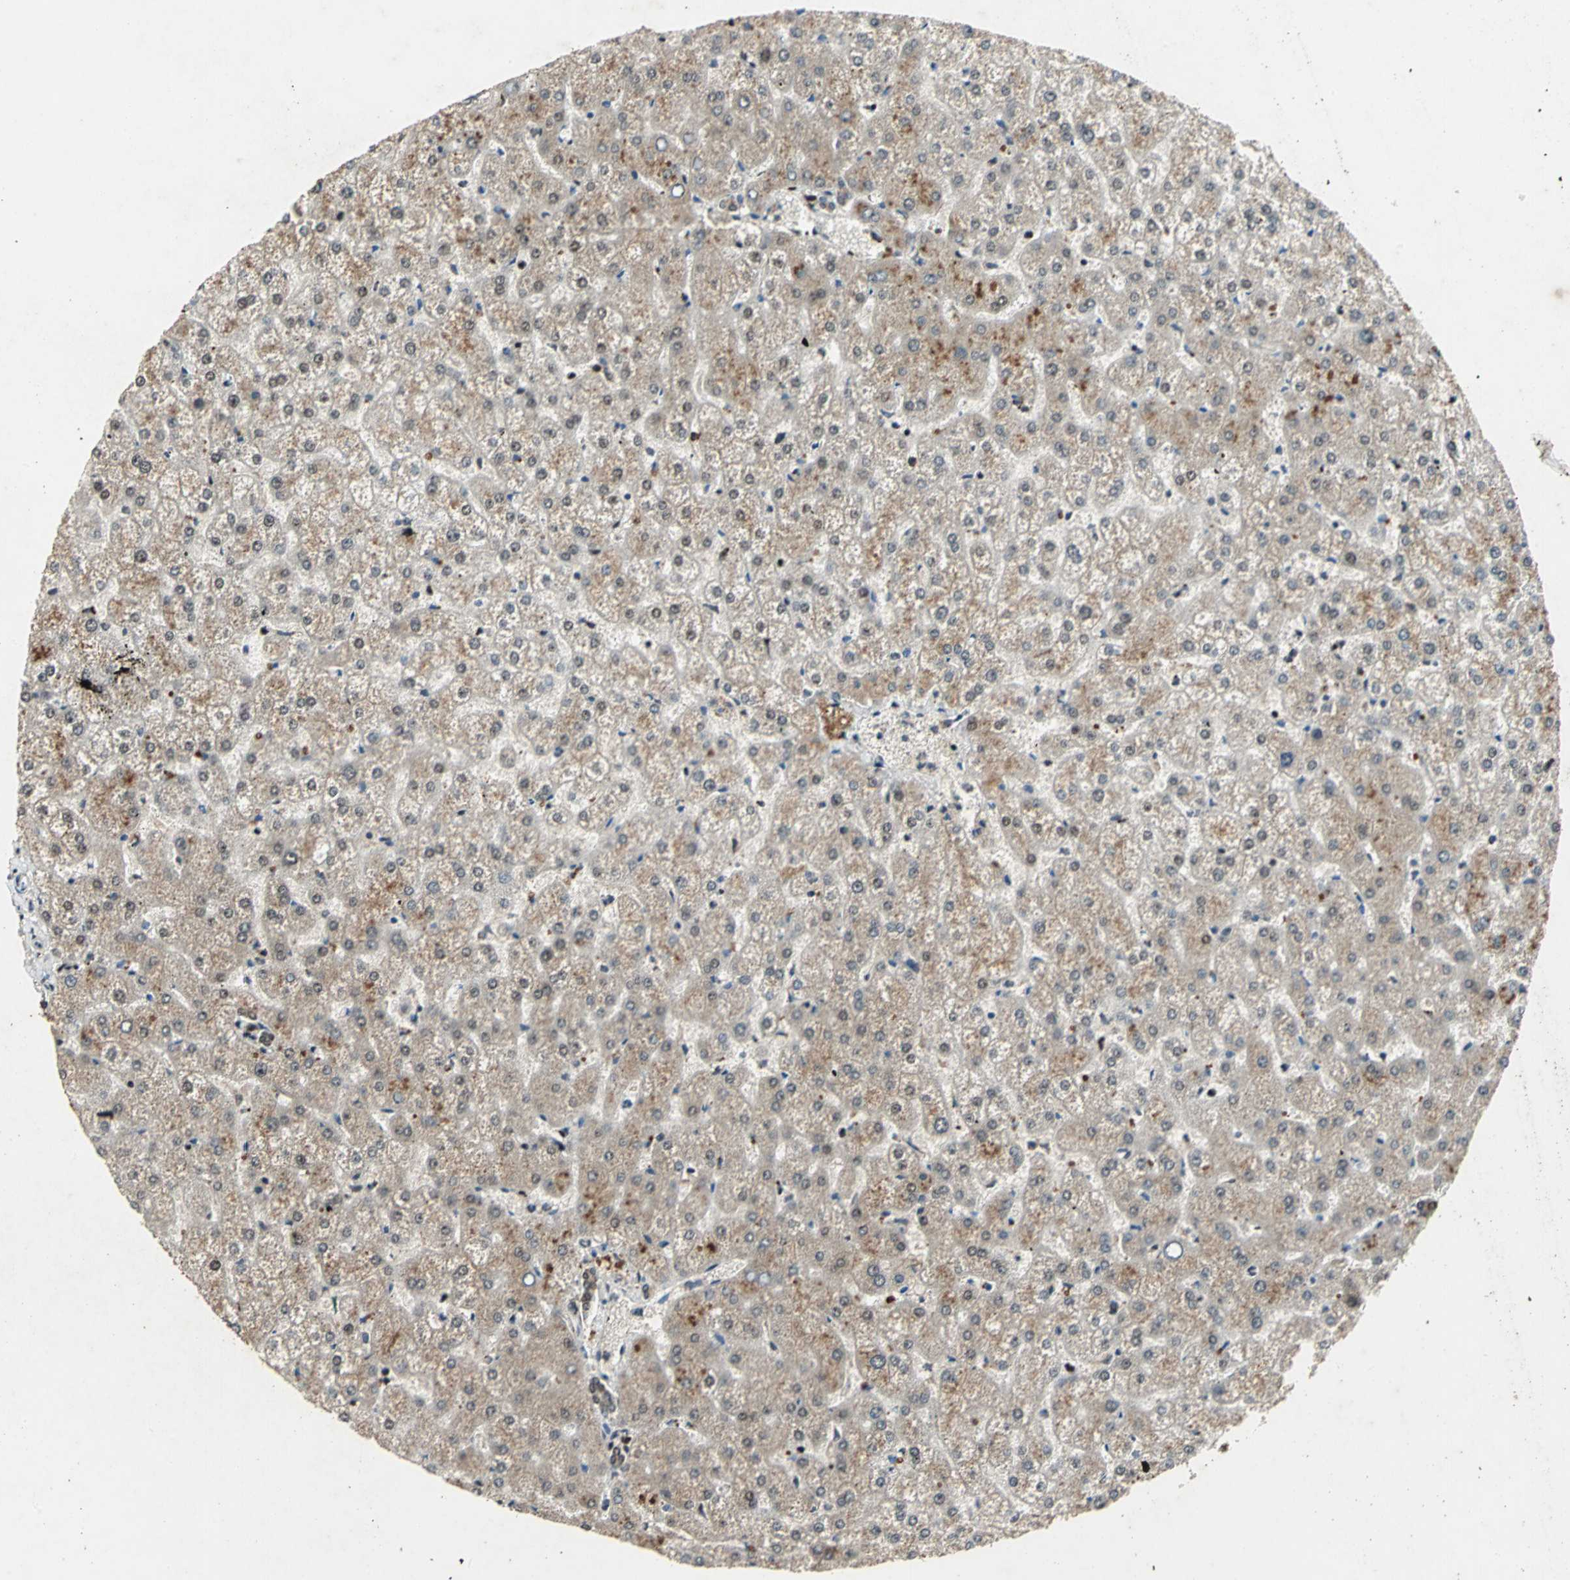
{"staining": {"intensity": "strong", "quantity": ">75%", "location": "nuclear"}, "tissue": "liver", "cell_type": "Cholangiocytes", "image_type": "normal", "snomed": [{"axis": "morphology", "description": "Normal tissue, NOS"}, {"axis": "topography", "description": "Liver"}], "caption": "Immunohistochemistry (IHC) staining of unremarkable liver, which shows high levels of strong nuclear expression in about >75% of cholangiocytes indicating strong nuclear protein expression. The staining was performed using DAB (3,3'-diaminobenzidine) (brown) for protein detection and nuclei were counterstained in hematoxylin (blue).", "gene": "MTA2", "patient": {"sex": "female", "age": 32}}